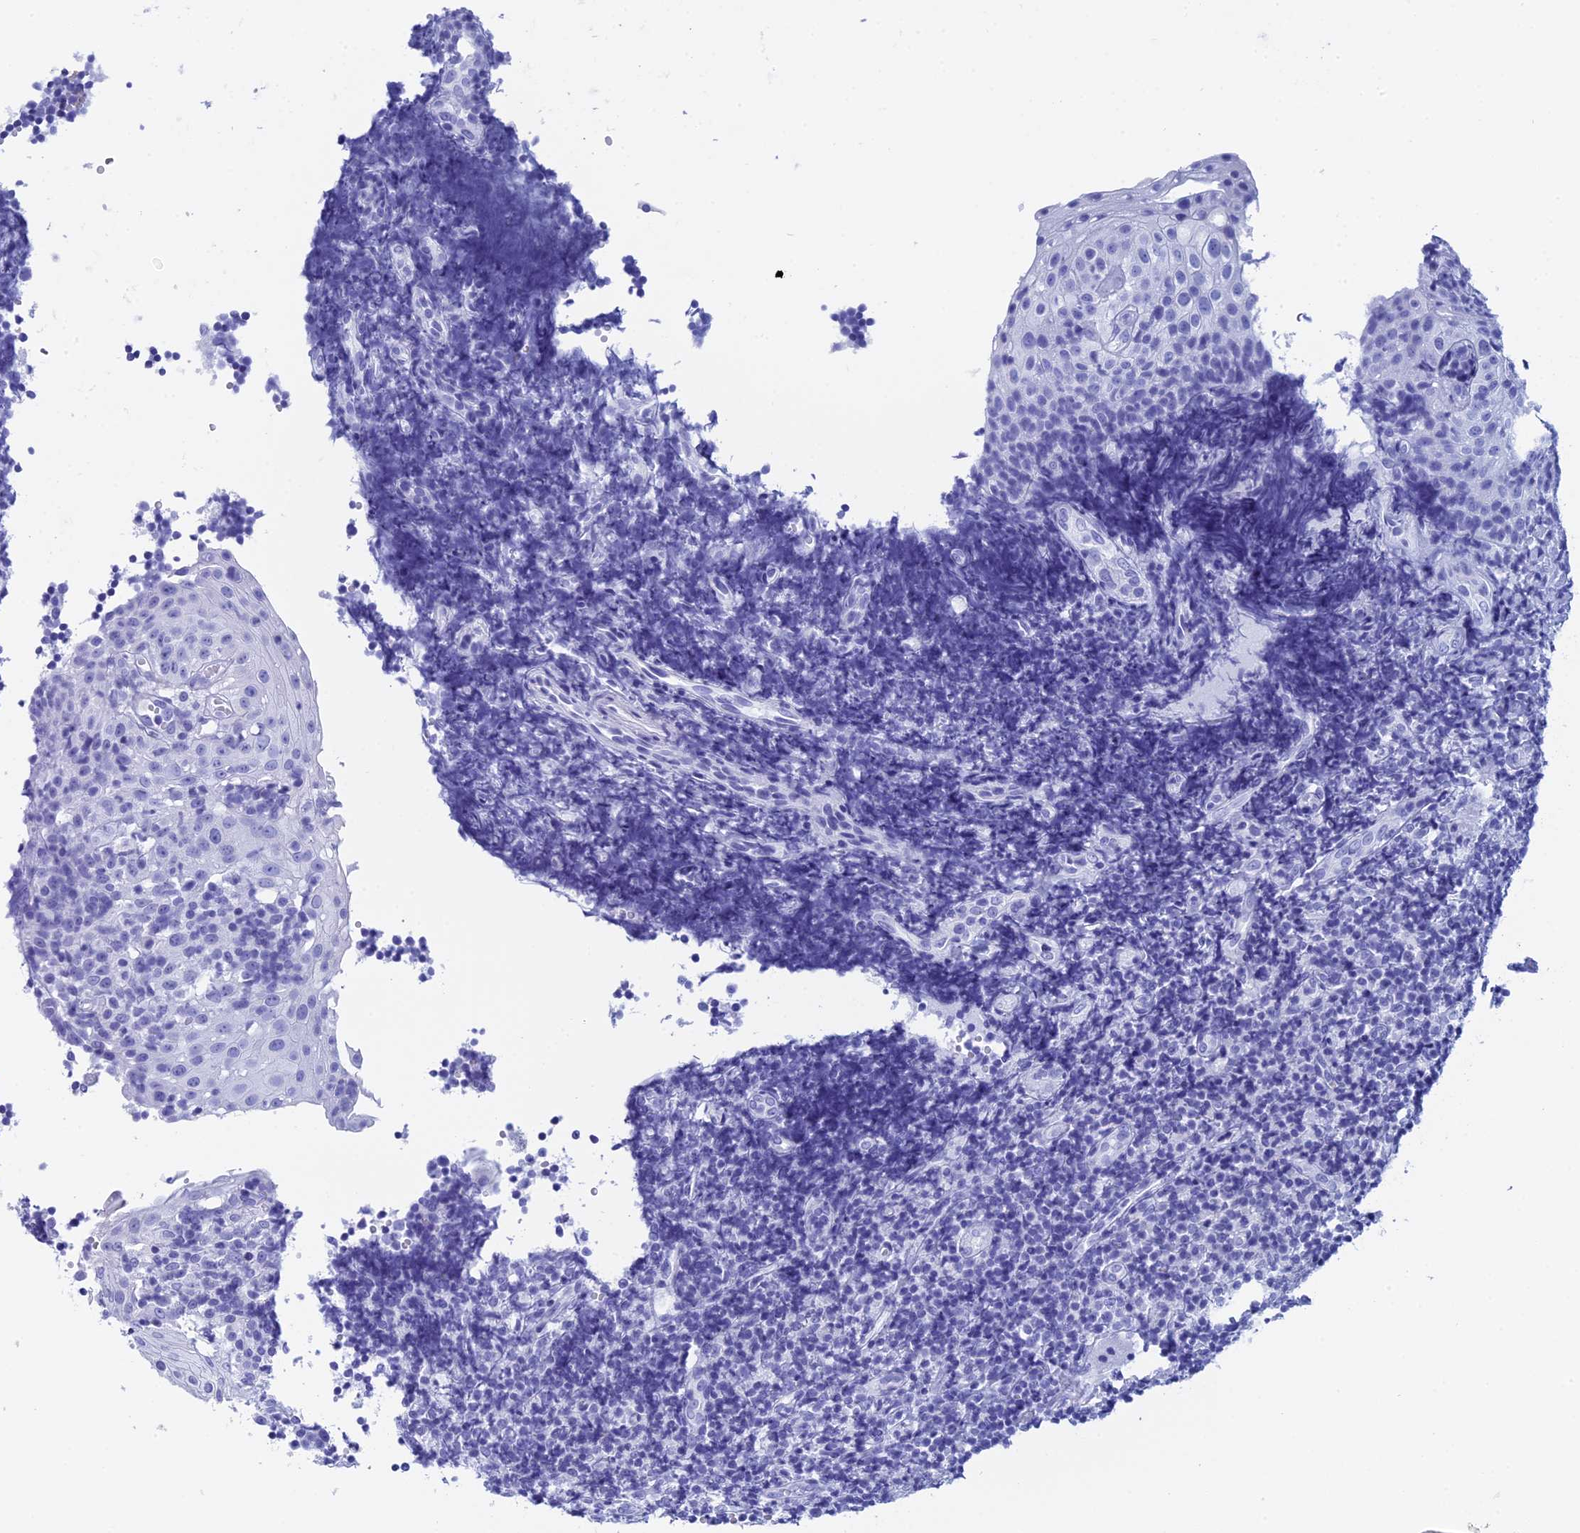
{"staining": {"intensity": "negative", "quantity": "none", "location": "none"}, "tissue": "tonsil", "cell_type": "Germinal center cells", "image_type": "normal", "snomed": [{"axis": "morphology", "description": "Normal tissue, NOS"}, {"axis": "topography", "description": "Tonsil"}], "caption": "Protein analysis of benign tonsil demonstrates no significant expression in germinal center cells. (DAB (3,3'-diaminobenzidine) immunohistochemistry (IHC) with hematoxylin counter stain).", "gene": "TEX101", "patient": {"sex": "female", "age": 40}}